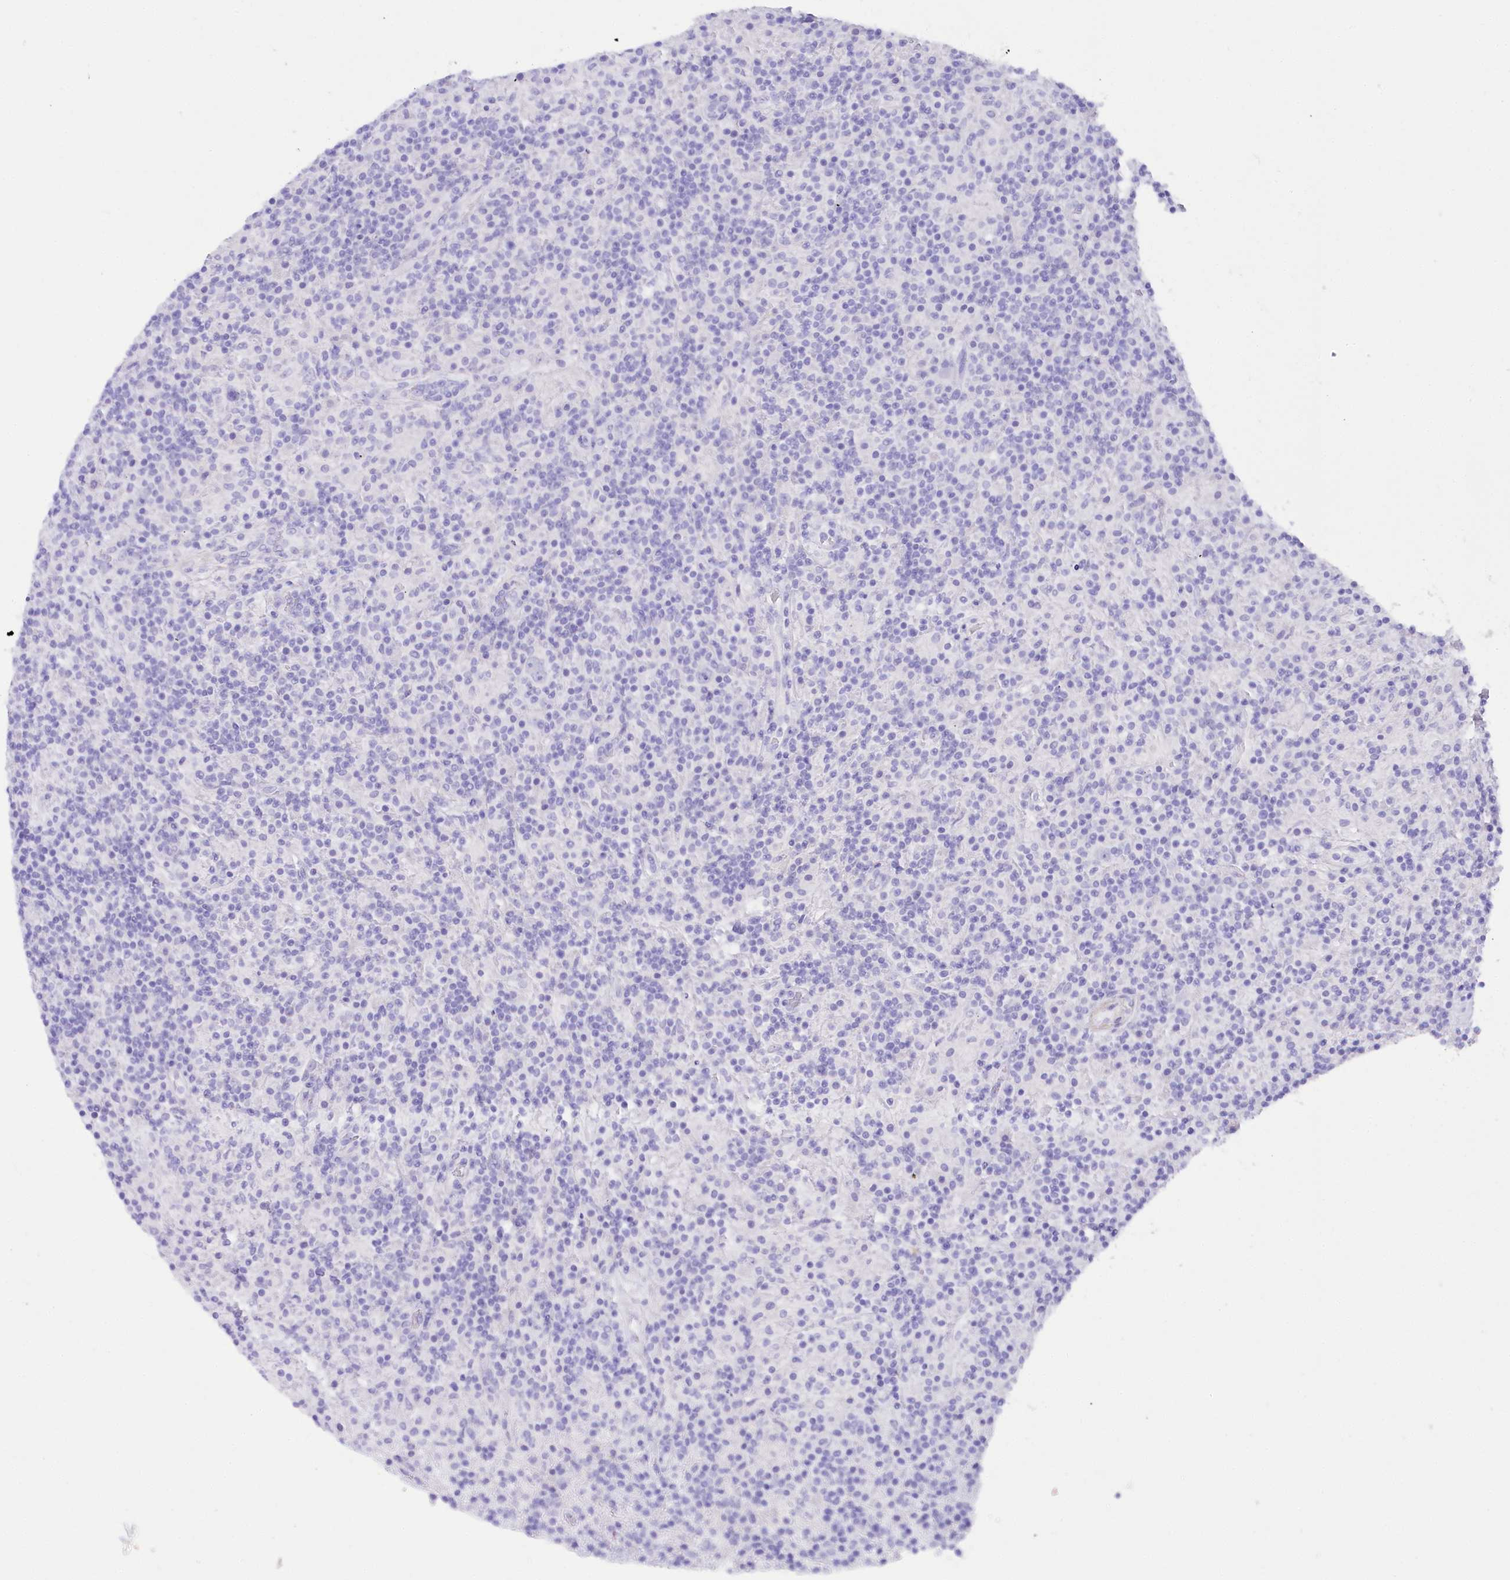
{"staining": {"intensity": "negative", "quantity": "none", "location": "none"}, "tissue": "lymphoma", "cell_type": "Tumor cells", "image_type": "cancer", "snomed": [{"axis": "morphology", "description": "Hodgkin's disease, NOS"}, {"axis": "topography", "description": "Lymph node"}], "caption": "Lymphoma was stained to show a protein in brown. There is no significant expression in tumor cells. (Stains: DAB (3,3'-diaminobenzidine) immunohistochemistry with hematoxylin counter stain, Microscopy: brightfield microscopy at high magnification).", "gene": "CSN3", "patient": {"sex": "male", "age": 70}}